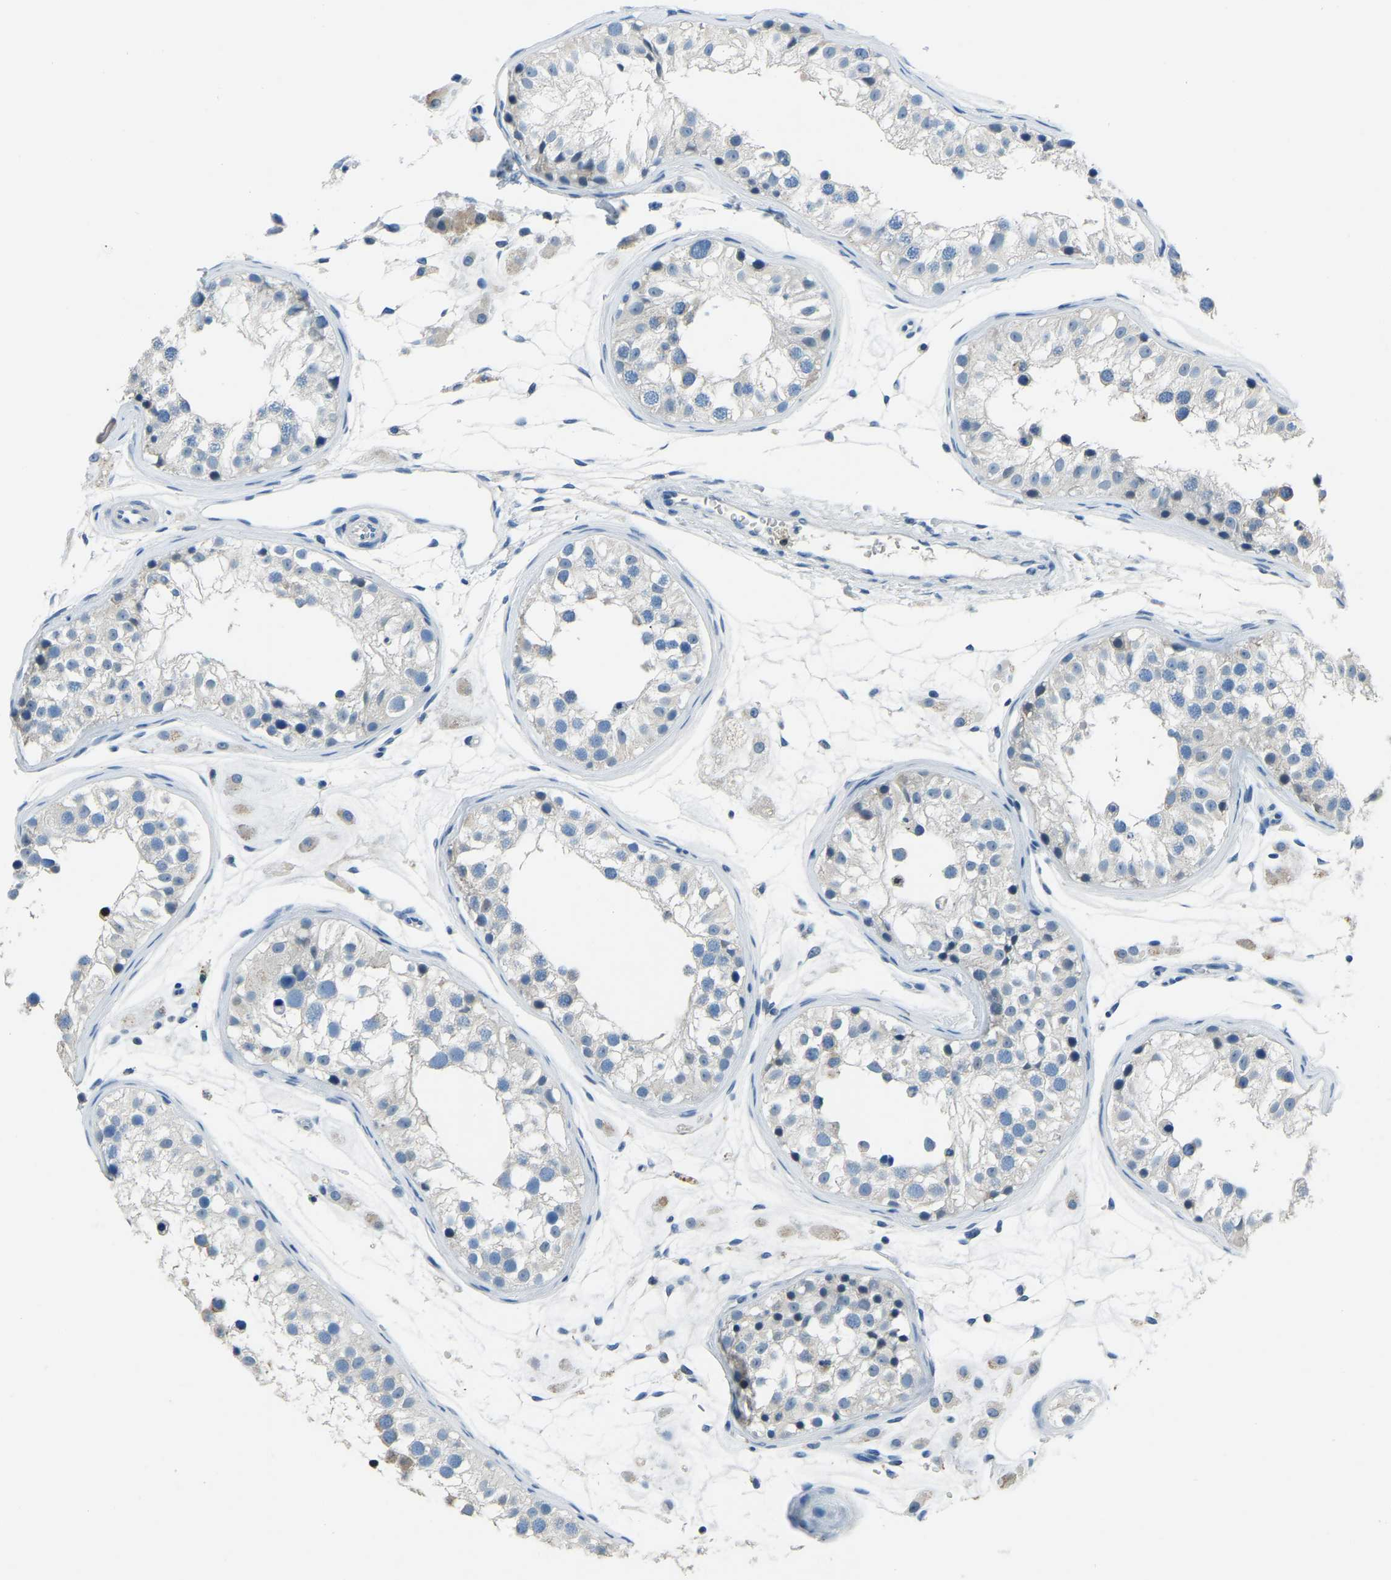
{"staining": {"intensity": "negative", "quantity": "none", "location": "none"}, "tissue": "testis", "cell_type": "Cells in seminiferous ducts", "image_type": "normal", "snomed": [{"axis": "morphology", "description": "Normal tissue, NOS"}, {"axis": "morphology", "description": "Adenocarcinoma, metastatic, NOS"}, {"axis": "topography", "description": "Testis"}], "caption": "Normal testis was stained to show a protein in brown. There is no significant expression in cells in seminiferous ducts.", "gene": "XIRP1", "patient": {"sex": "male", "age": 26}}